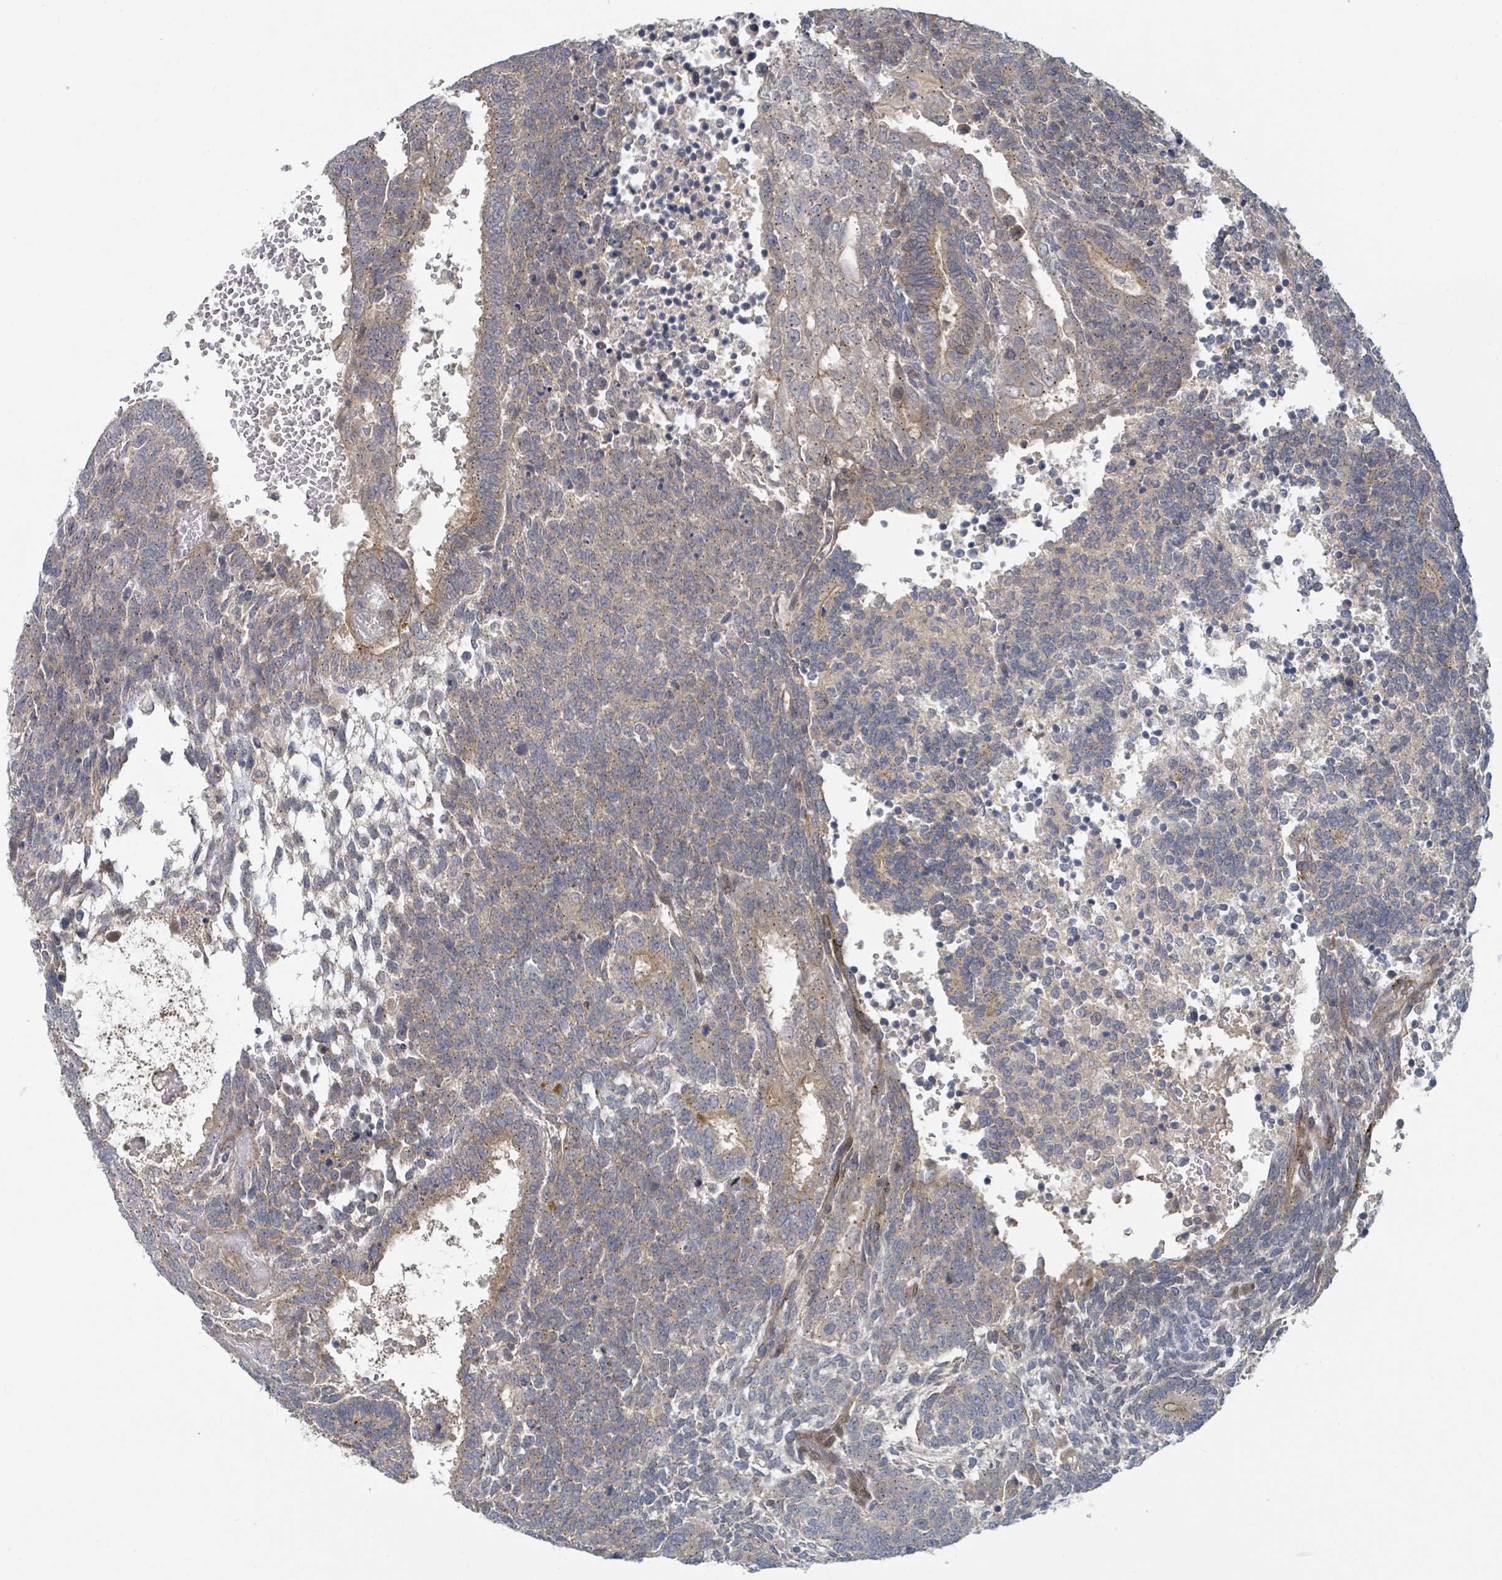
{"staining": {"intensity": "weak", "quantity": "25%-75%", "location": "cytoplasmic/membranous"}, "tissue": "testis cancer", "cell_type": "Tumor cells", "image_type": "cancer", "snomed": [{"axis": "morphology", "description": "Carcinoma, Embryonal, NOS"}, {"axis": "topography", "description": "Testis"}], "caption": "IHC (DAB (3,3'-diaminobenzidine)) staining of testis cancer (embryonal carcinoma) exhibits weak cytoplasmic/membranous protein expression in approximately 25%-75% of tumor cells.", "gene": "COL5A3", "patient": {"sex": "male", "age": 23}}